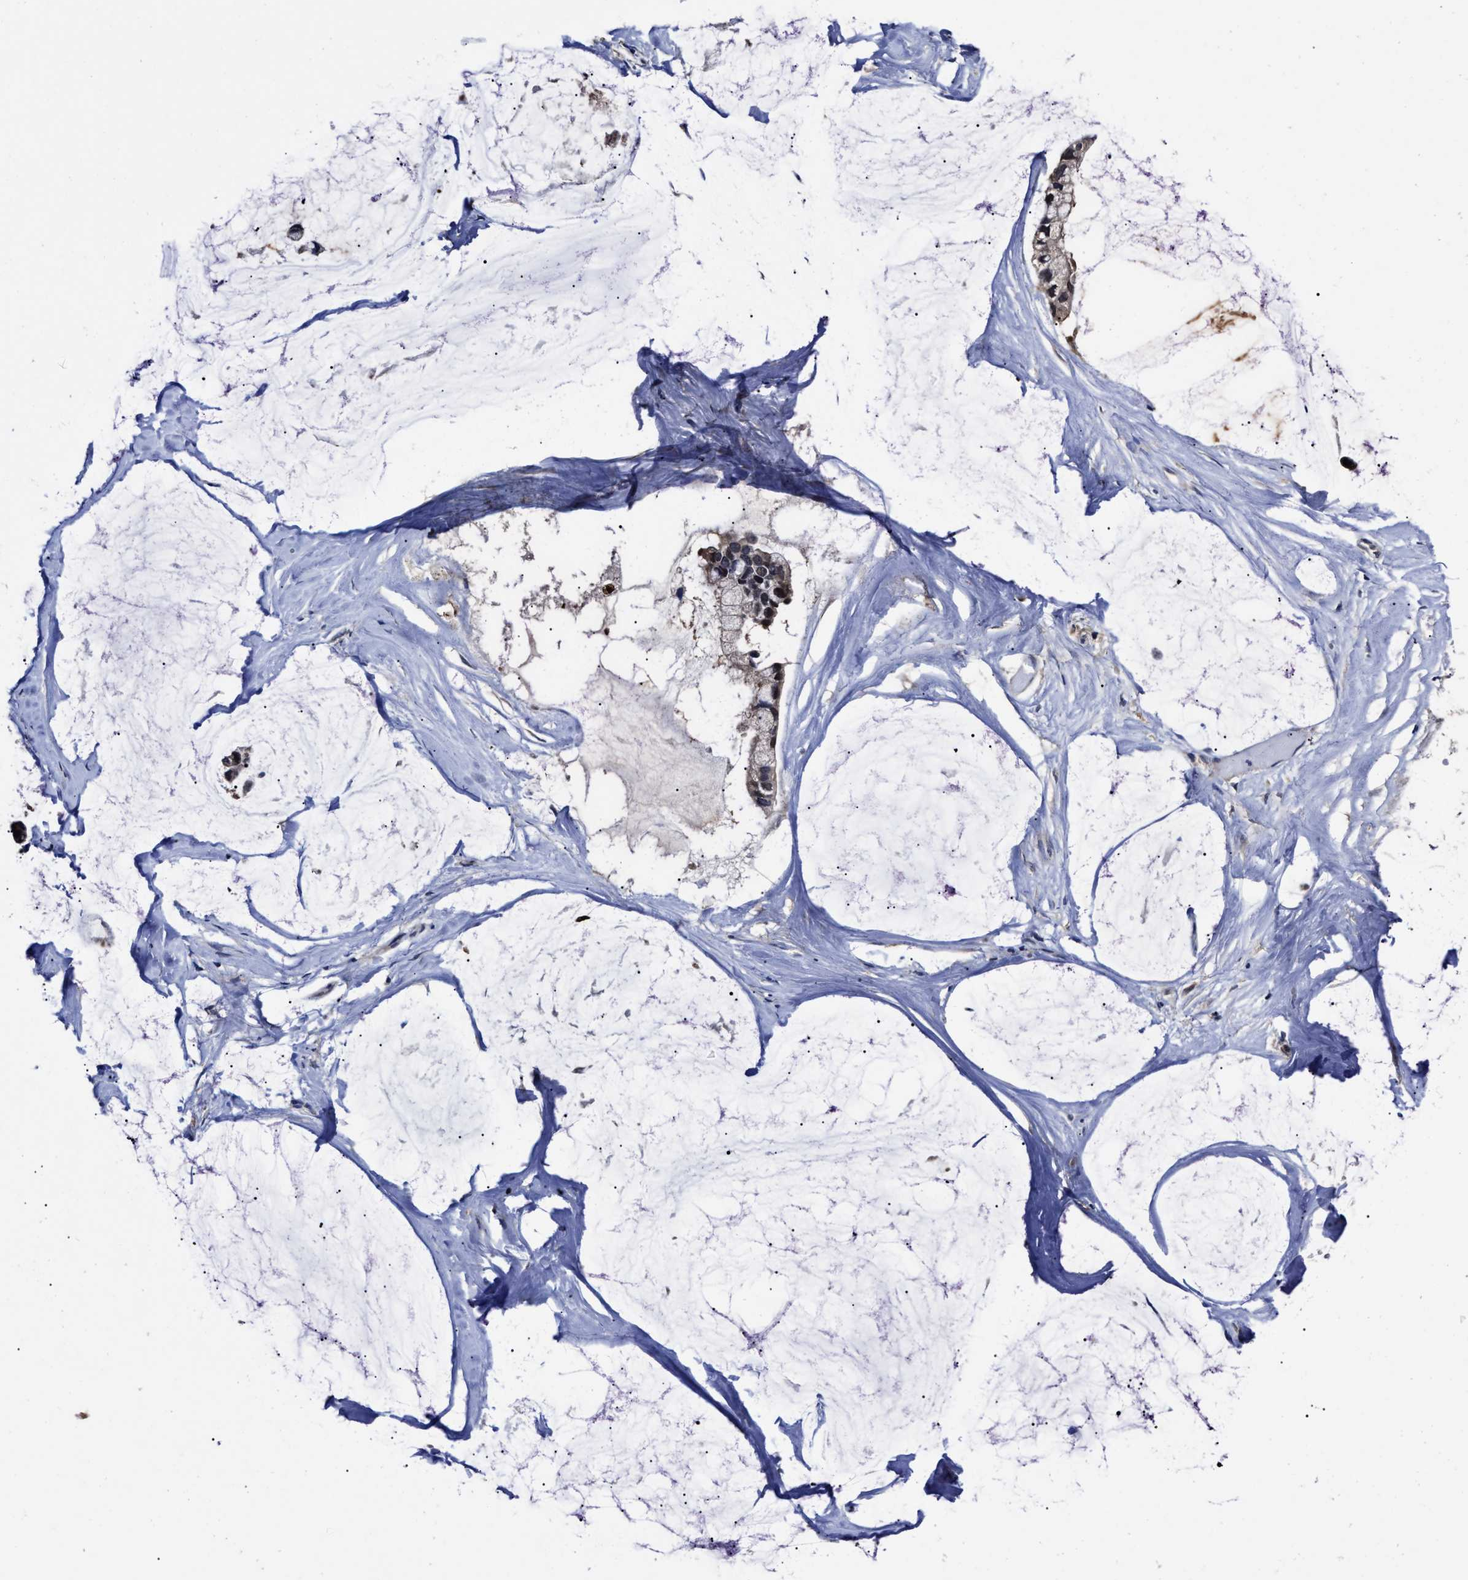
{"staining": {"intensity": "moderate", "quantity": "<25%", "location": "nuclear"}, "tissue": "ovarian cancer", "cell_type": "Tumor cells", "image_type": "cancer", "snomed": [{"axis": "morphology", "description": "Cystadenocarcinoma, mucinous, NOS"}, {"axis": "topography", "description": "Ovary"}], "caption": "Protein expression analysis of mucinous cystadenocarcinoma (ovarian) demonstrates moderate nuclear staining in about <25% of tumor cells. (brown staining indicates protein expression, while blue staining denotes nuclei).", "gene": "SOCS5", "patient": {"sex": "female", "age": 39}}